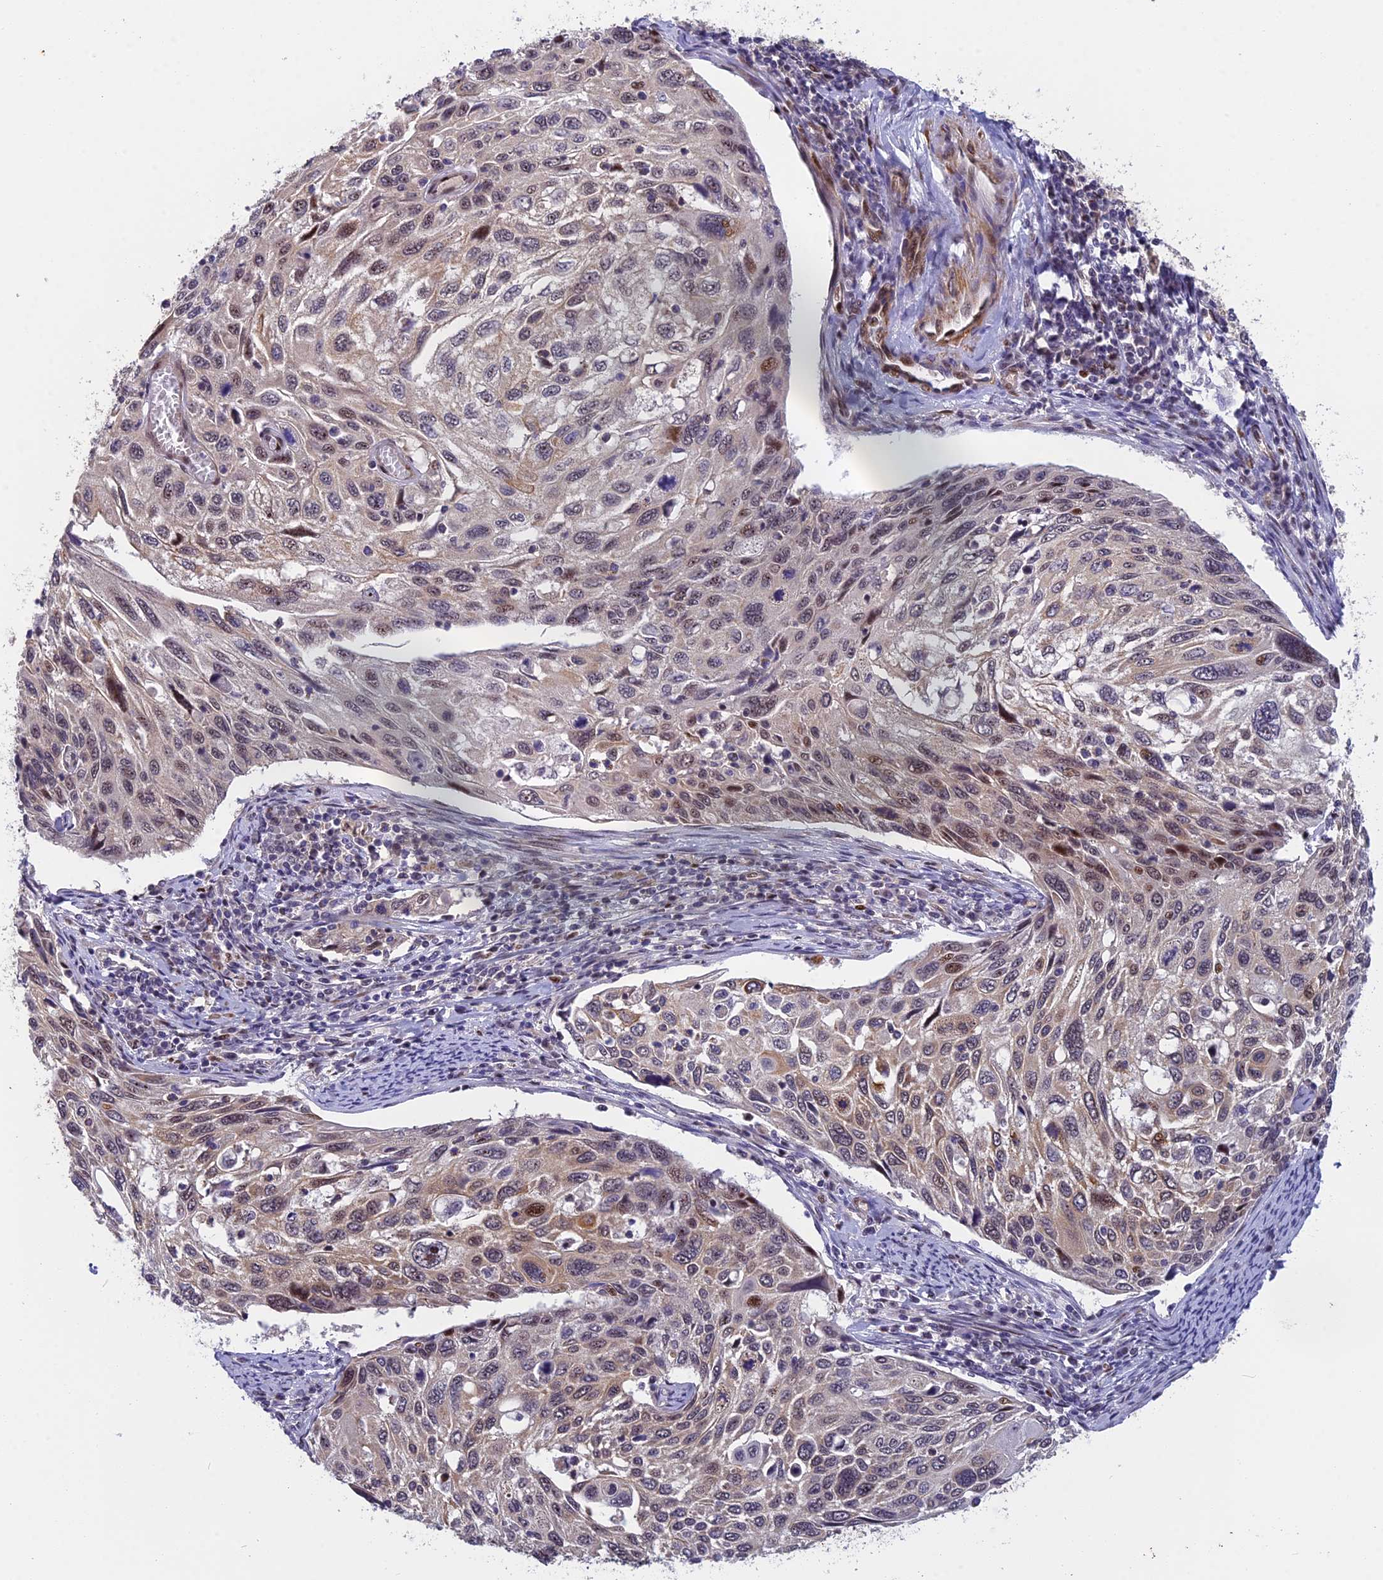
{"staining": {"intensity": "moderate", "quantity": "<25%", "location": "cytoplasmic/membranous,nuclear"}, "tissue": "cervical cancer", "cell_type": "Tumor cells", "image_type": "cancer", "snomed": [{"axis": "morphology", "description": "Squamous cell carcinoma, NOS"}, {"axis": "topography", "description": "Cervix"}], "caption": "Cervical squamous cell carcinoma tissue demonstrates moderate cytoplasmic/membranous and nuclear expression in approximately <25% of tumor cells The staining was performed using DAB (3,3'-diaminobenzidine), with brown indicating positive protein expression. Nuclei are stained blue with hematoxylin.", "gene": "ANKRD34B", "patient": {"sex": "female", "age": 70}}